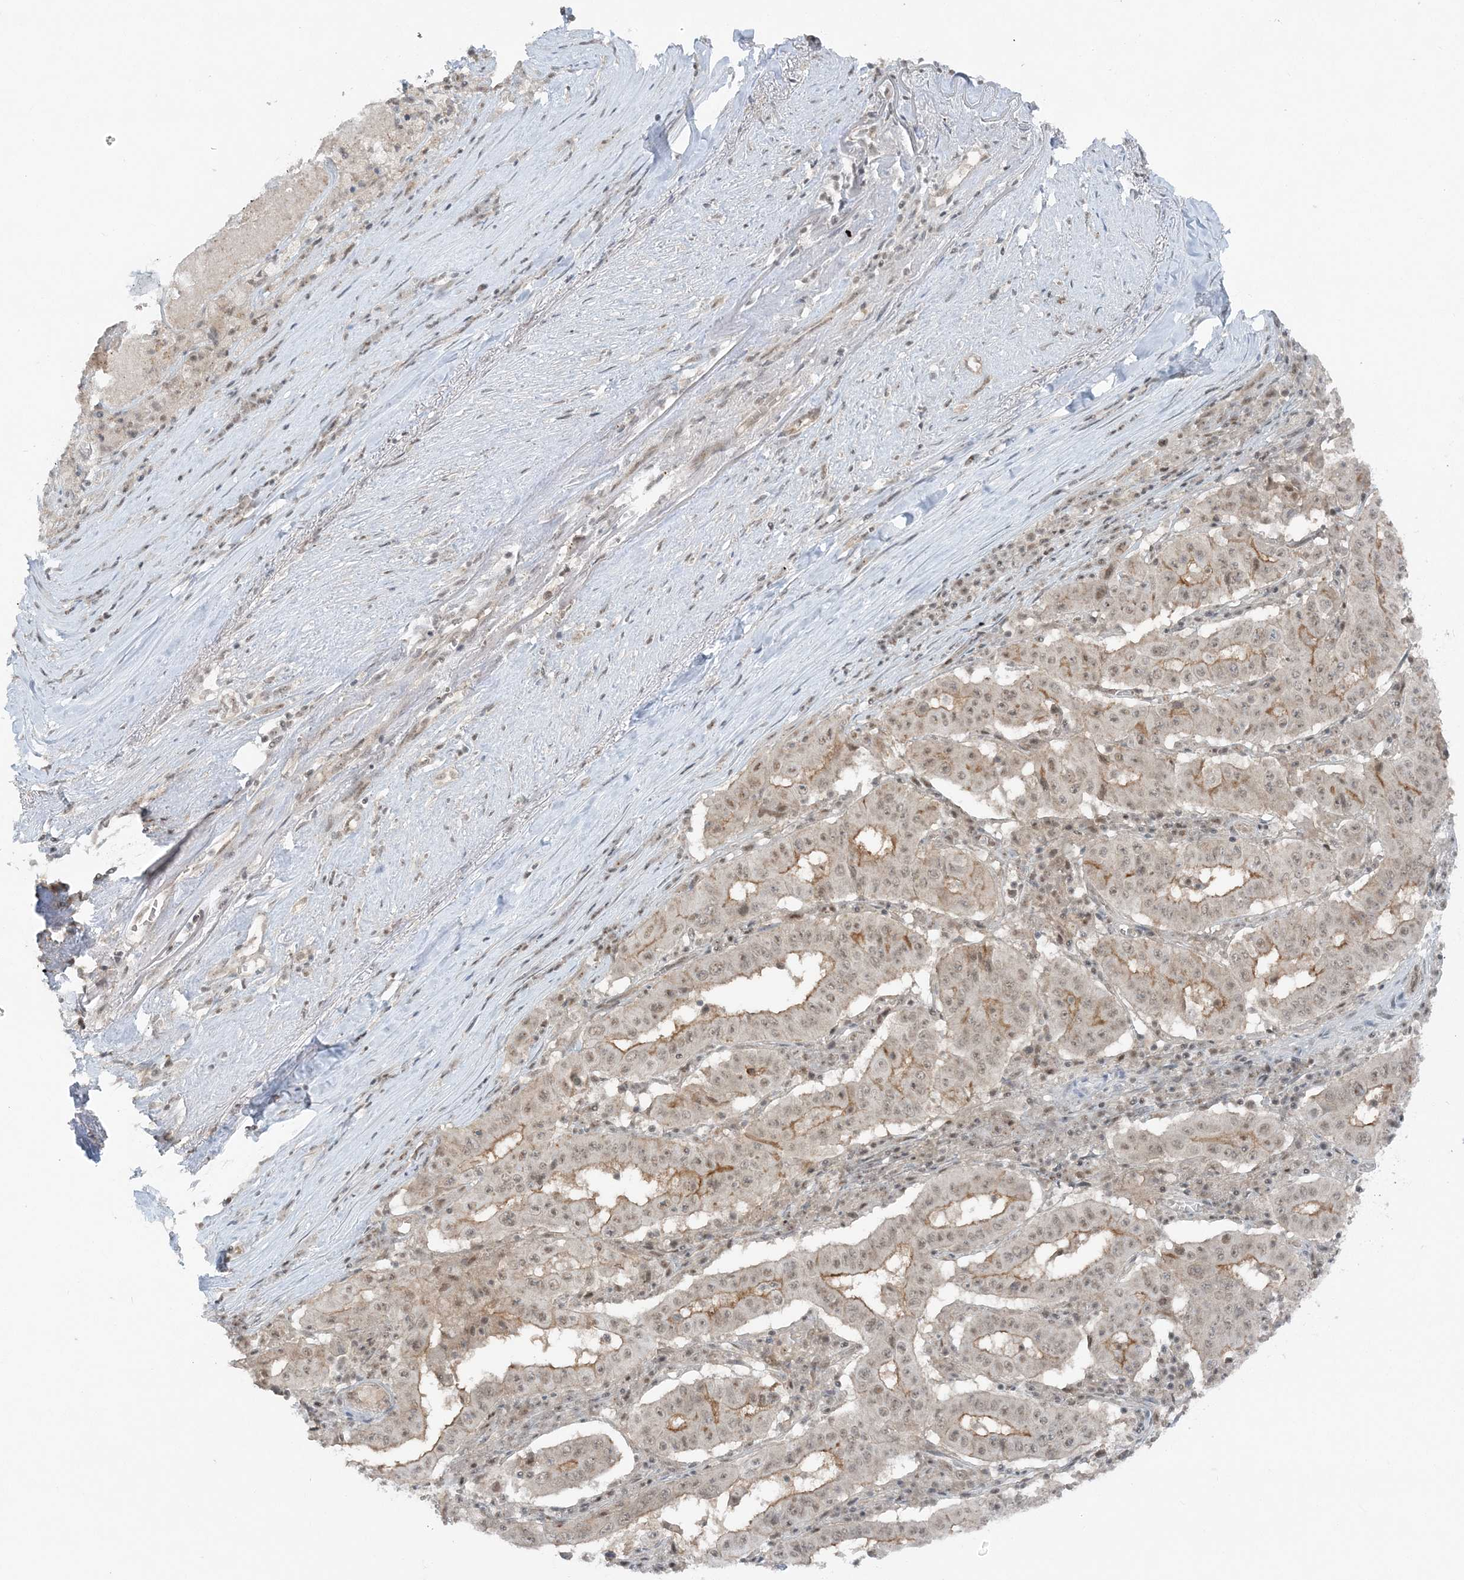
{"staining": {"intensity": "moderate", "quantity": "25%-75%", "location": "cytoplasmic/membranous,nuclear"}, "tissue": "pancreatic cancer", "cell_type": "Tumor cells", "image_type": "cancer", "snomed": [{"axis": "morphology", "description": "Adenocarcinoma, NOS"}, {"axis": "topography", "description": "Pancreas"}], "caption": "A brown stain labels moderate cytoplasmic/membranous and nuclear positivity of a protein in human pancreatic cancer (adenocarcinoma) tumor cells.", "gene": "ATP11A", "patient": {"sex": "male", "age": 63}}